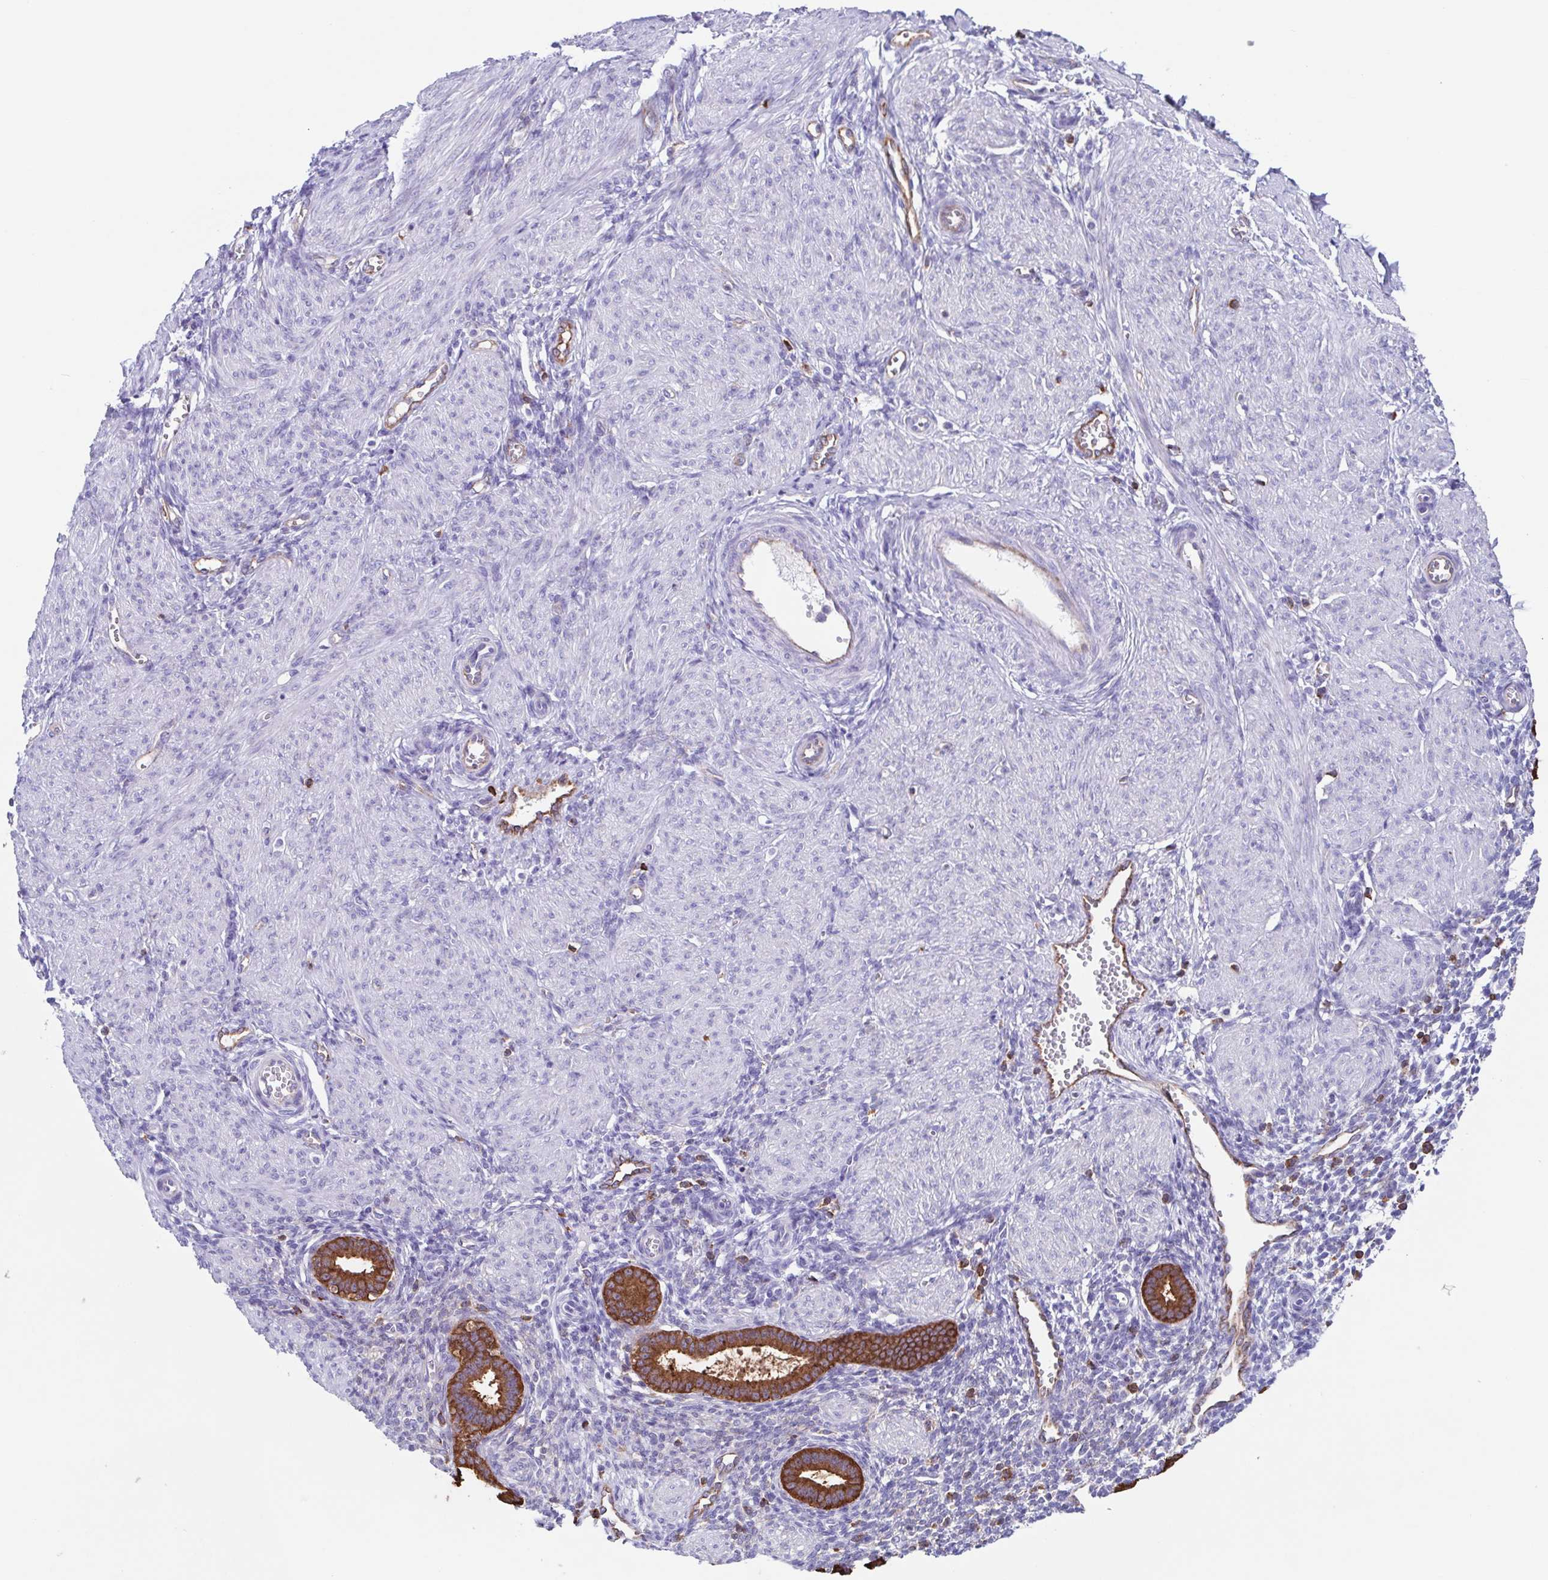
{"staining": {"intensity": "negative", "quantity": "none", "location": "none"}, "tissue": "endometrium", "cell_type": "Cells in endometrial stroma", "image_type": "normal", "snomed": [{"axis": "morphology", "description": "Normal tissue, NOS"}, {"axis": "topography", "description": "Endometrium"}], "caption": "Immunohistochemical staining of benign endometrium exhibits no significant positivity in cells in endometrial stroma. The staining is performed using DAB brown chromogen with nuclei counter-stained in using hematoxylin.", "gene": "TPD52", "patient": {"sex": "female", "age": 36}}